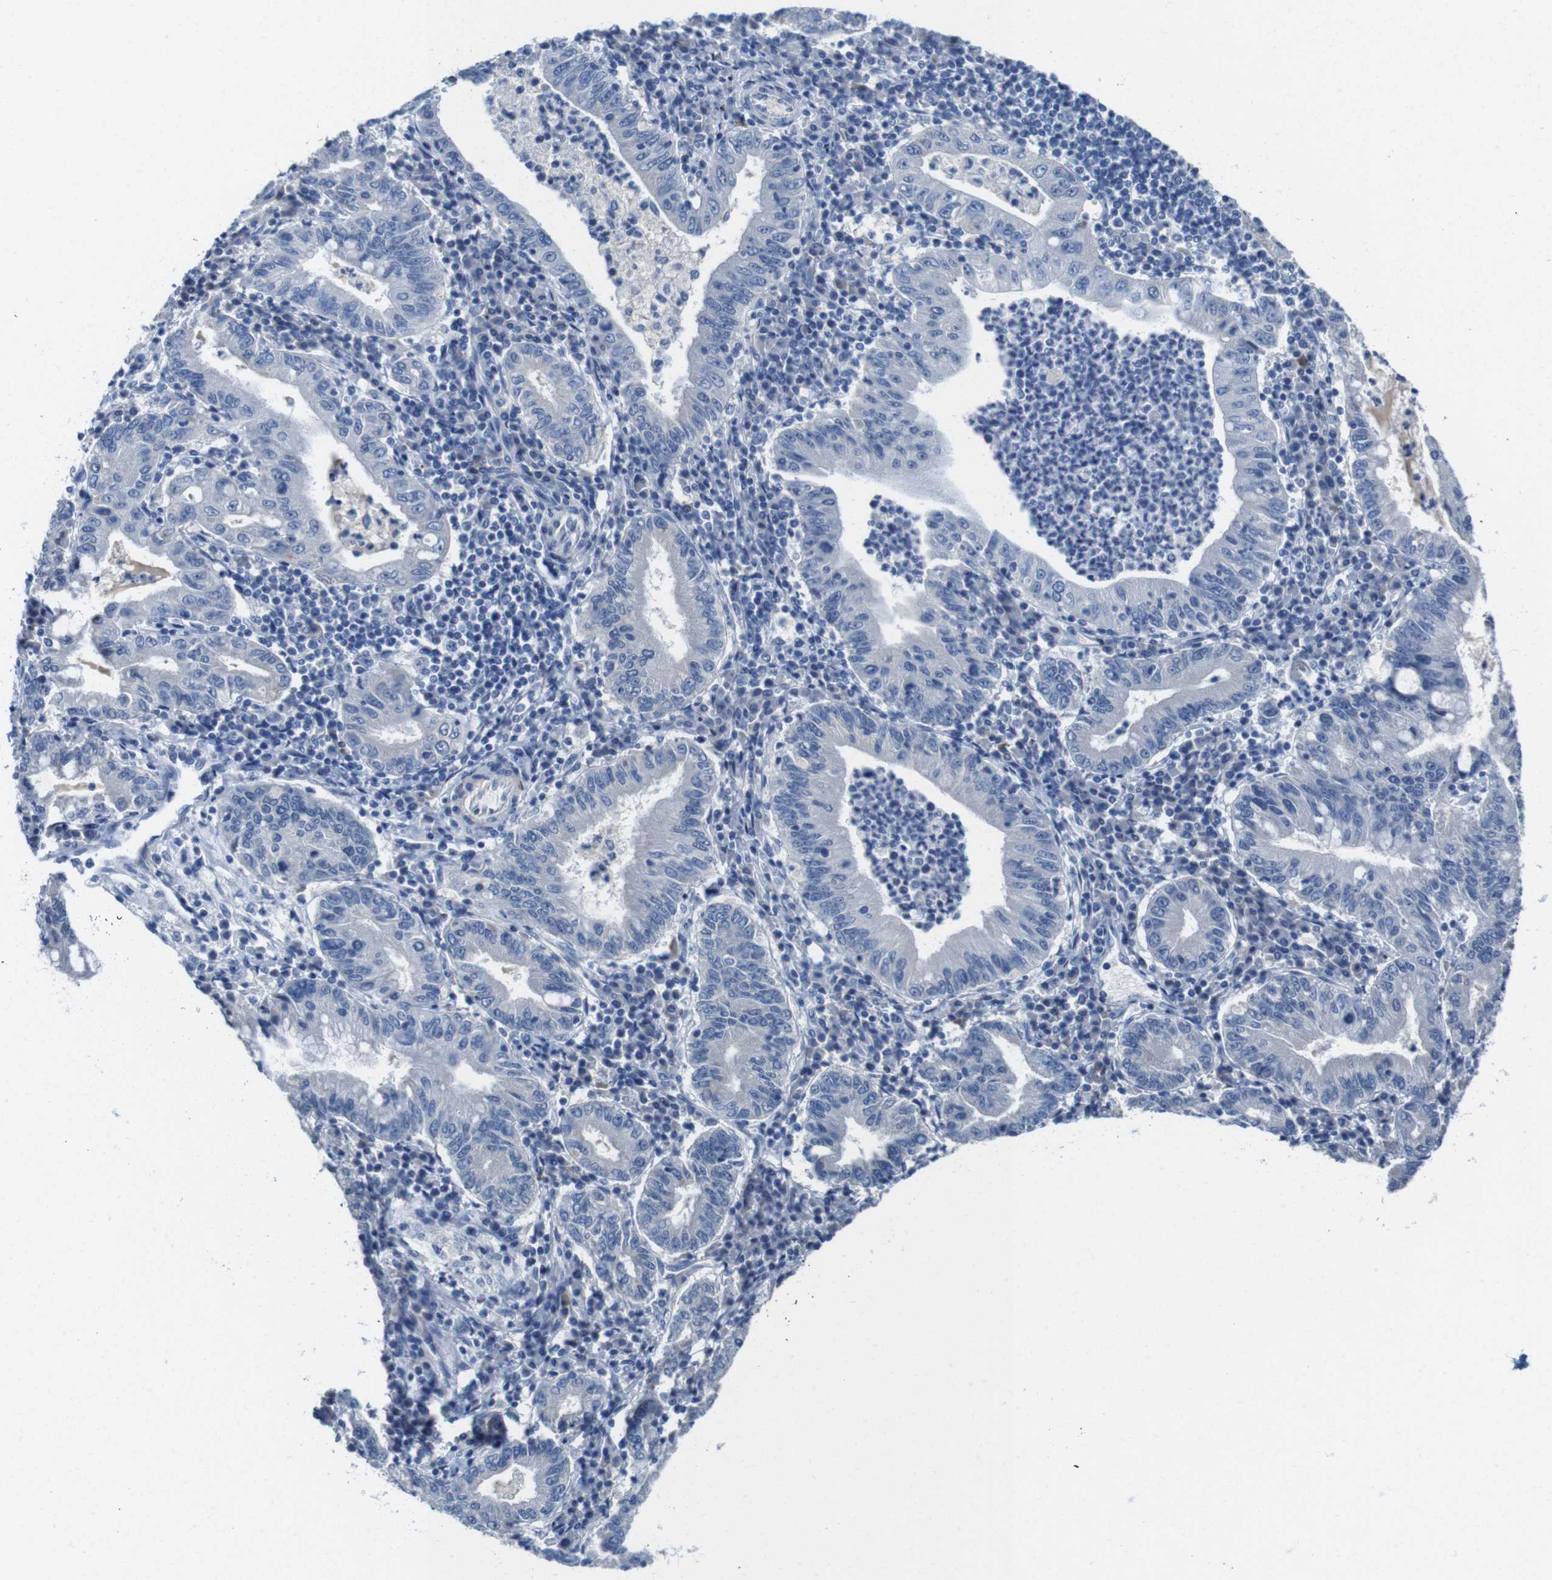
{"staining": {"intensity": "negative", "quantity": "none", "location": "none"}, "tissue": "stomach cancer", "cell_type": "Tumor cells", "image_type": "cancer", "snomed": [{"axis": "morphology", "description": "Normal tissue, NOS"}, {"axis": "morphology", "description": "Adenocarcinoma, NOS"}, {"axis": "topography", "description": "Esophagus"}, {"axis": "topography", "description": "Stomach, upper"}, {"axis": "topography", "description": "Peripheral nerve tissue"}], "caption": "Photomicrograph shows no protein expression in tumor cells of stomach cancer tissue.", "gene": "IGSF8", "patient": {"sex": "male", "age": 62}}